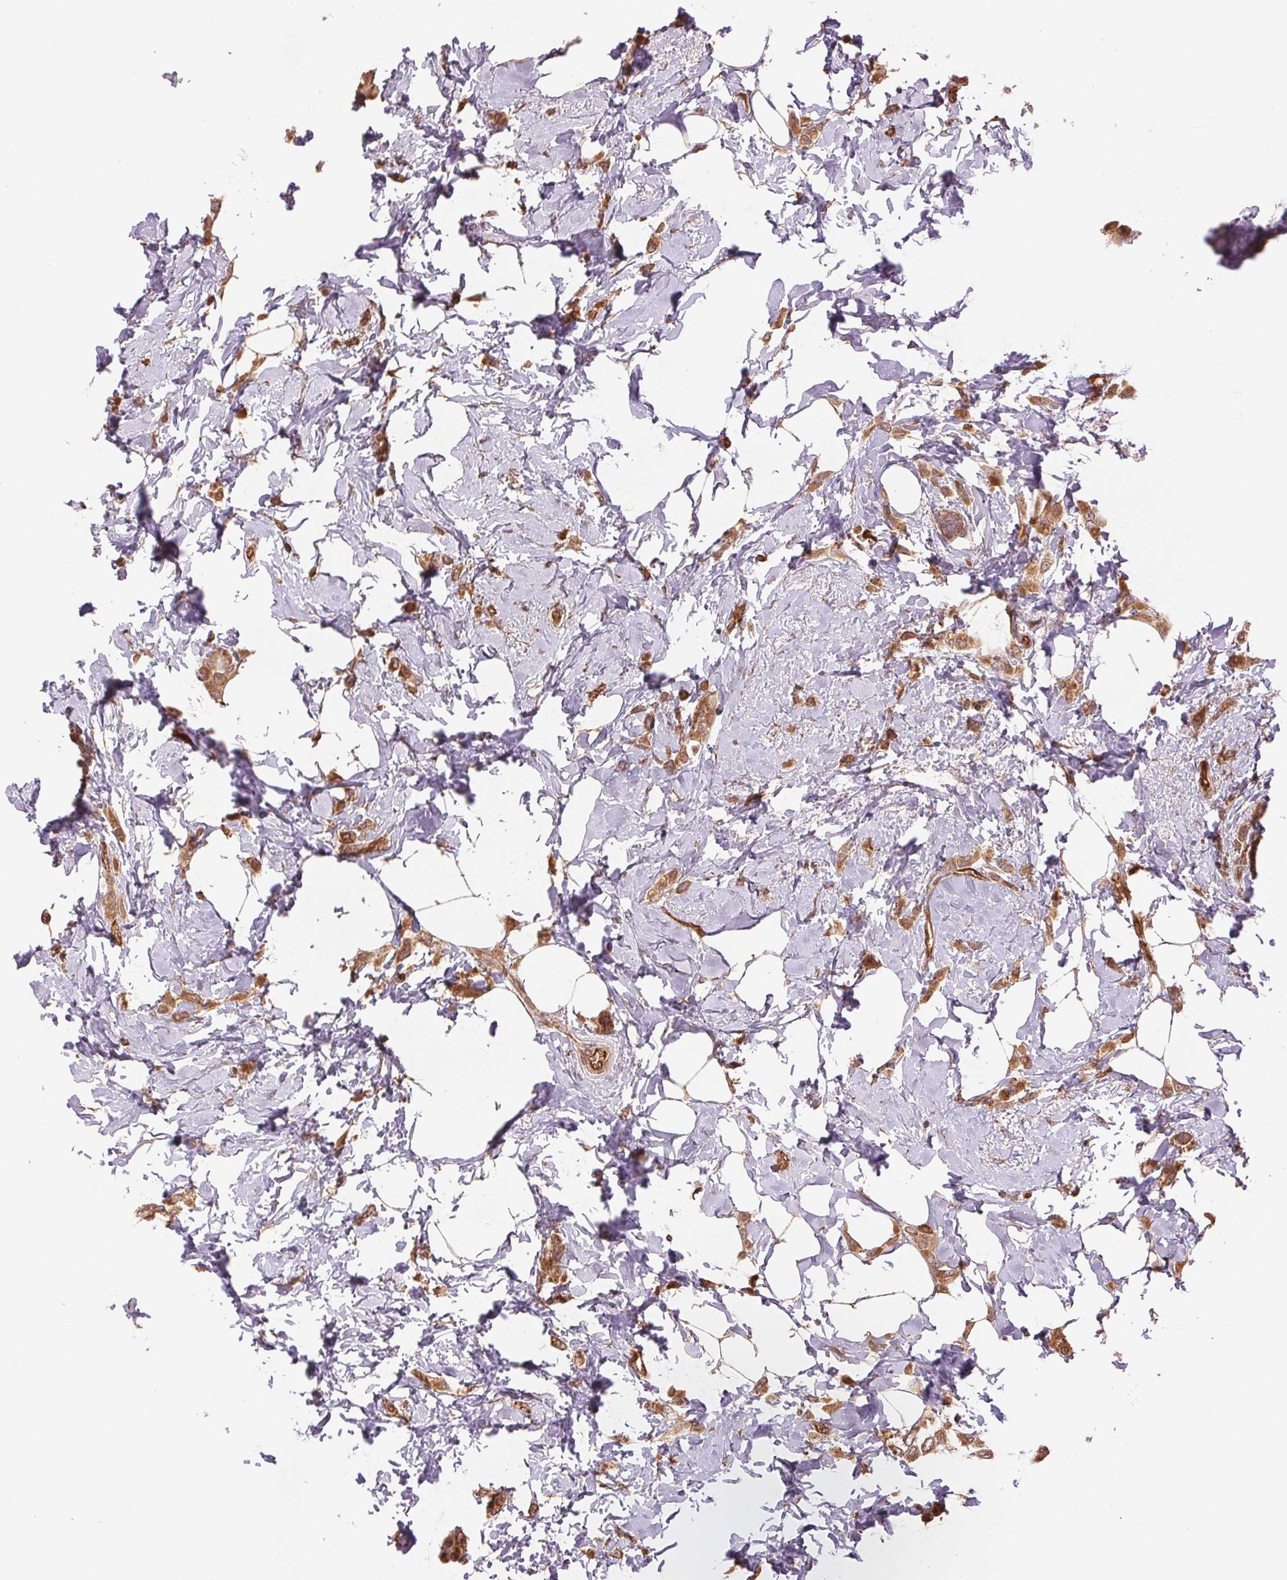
{"staining": {"intensity": "moderate", "quantity": ">75%", "location": "cytoplasmic/membranous"}, "tissue": "breast cancer", "cell_type": "Tumor cells", "image_type": "cancer", "snomed": [{"axis": "morphology", "description": "Lobular carcinoma"}, {"axis": "topography", "description": "Breast"}], "caption": "The photomicrograph demonstrates a brown stain indicating the presence of a protein in the cytoplasmic/membranous of tumor cells in breast cancer.", "gene": "STARD7", "patient": {"sex": "female", "age": 66}}